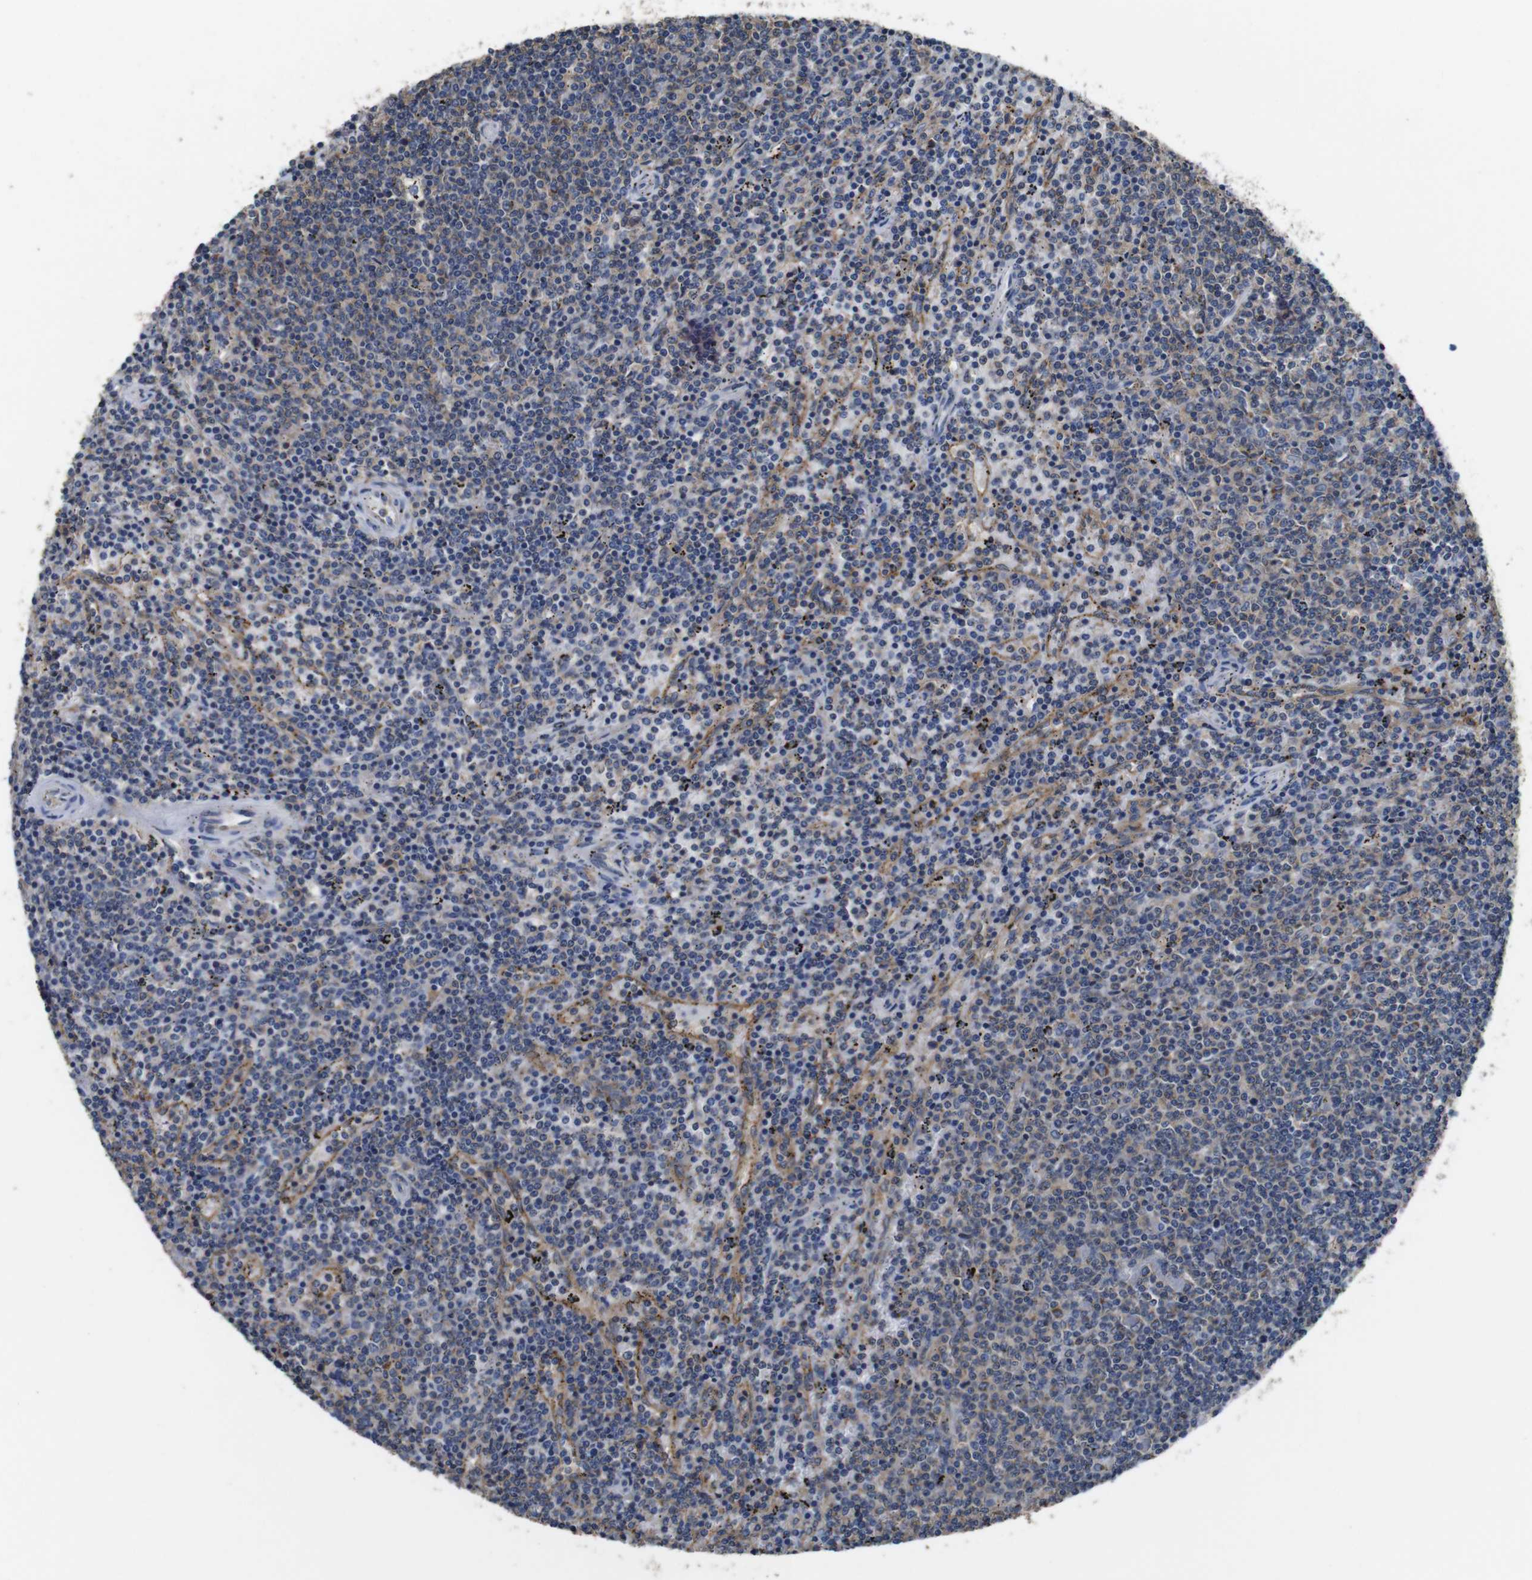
{"staining": {"intensity": "weak", "quantity": "<25%", "location": "cytoplasmic/membranous"}, "tissue": "lymphoma", "cell_type": "Tumor cells", "image_type": "cancer", "snomed": [{"axis": "morphology", "description": "Malignant lymphoma, non-Hodgkin's type, Low grade"}, {"axis": "topography", "description": "Spleen"}], "caption": "Immunohistochemistry (IHC) of low-grade malignant lymphoma, non-Hodgkin's type shows no staining in tumor cells. (Stains: DAB (3,3'-diaminobenzidine) immunohistochemistry with hematoxylin counter stain, Microscopy: brightfield microscopy at high magnification).", "gene": "GLIPR1", "patient": {"sex": "female", "age": 50}}